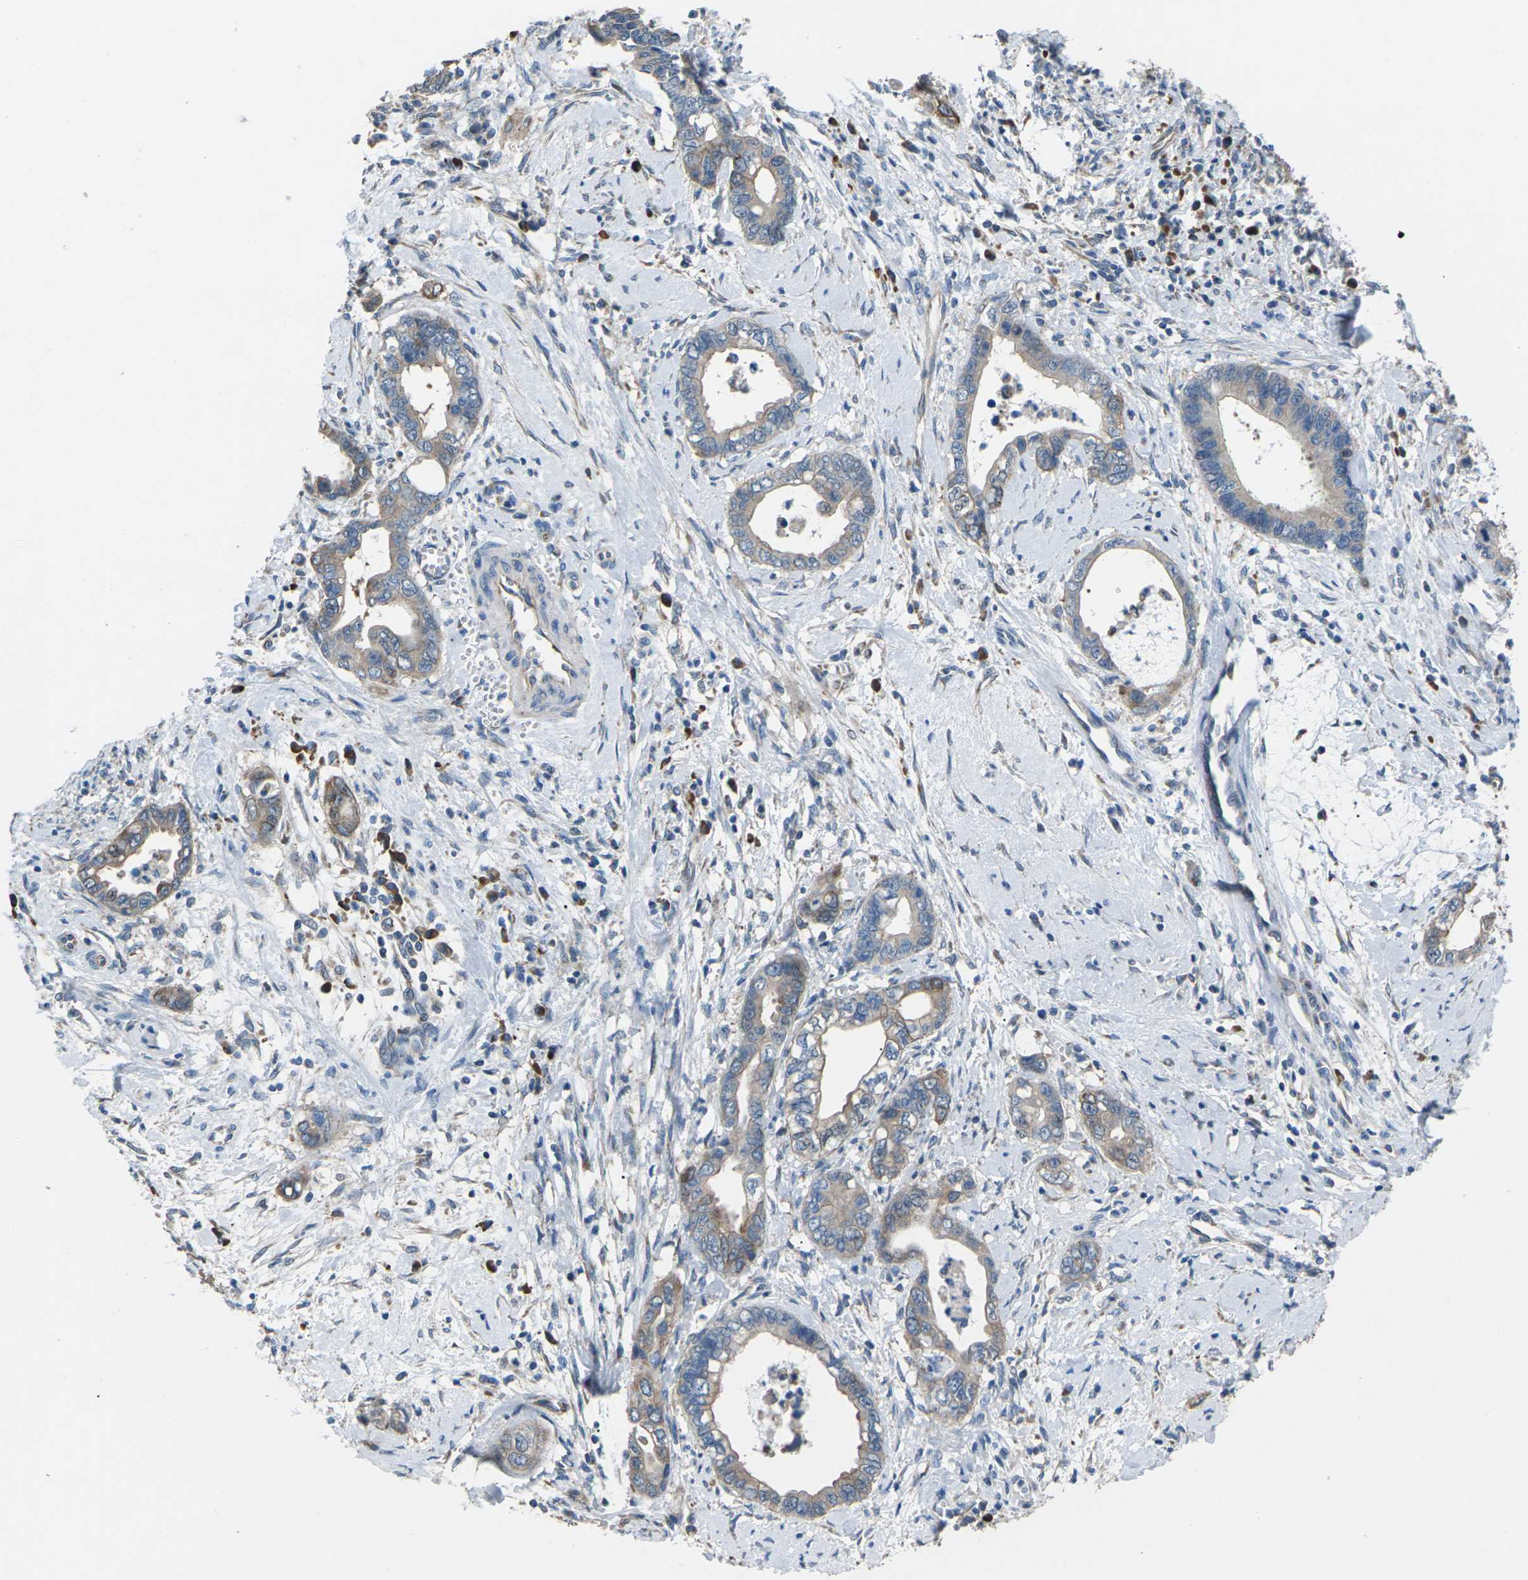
{"staining": {"intensity": "weak", "quantity": ">75%", "location": "cytoplasmic/membranous"}, "tissue": "cervical cancer", "cell_type": "Tumor cells", "image_type": "cancer", "snomed": [{"axis": "morphology", "description": "Adenocarcinoma, NOS"}, {"axis": "topography", "description": "Cervix"}], "caption": "Cervical cancer was stained to show a protein in brown. There is low levels of weak cytoplasmic/membranous expression in about >75% of tumor cells.", "gene": "KLHDC8B", "patient": {"sex": "female", "age": 44}}